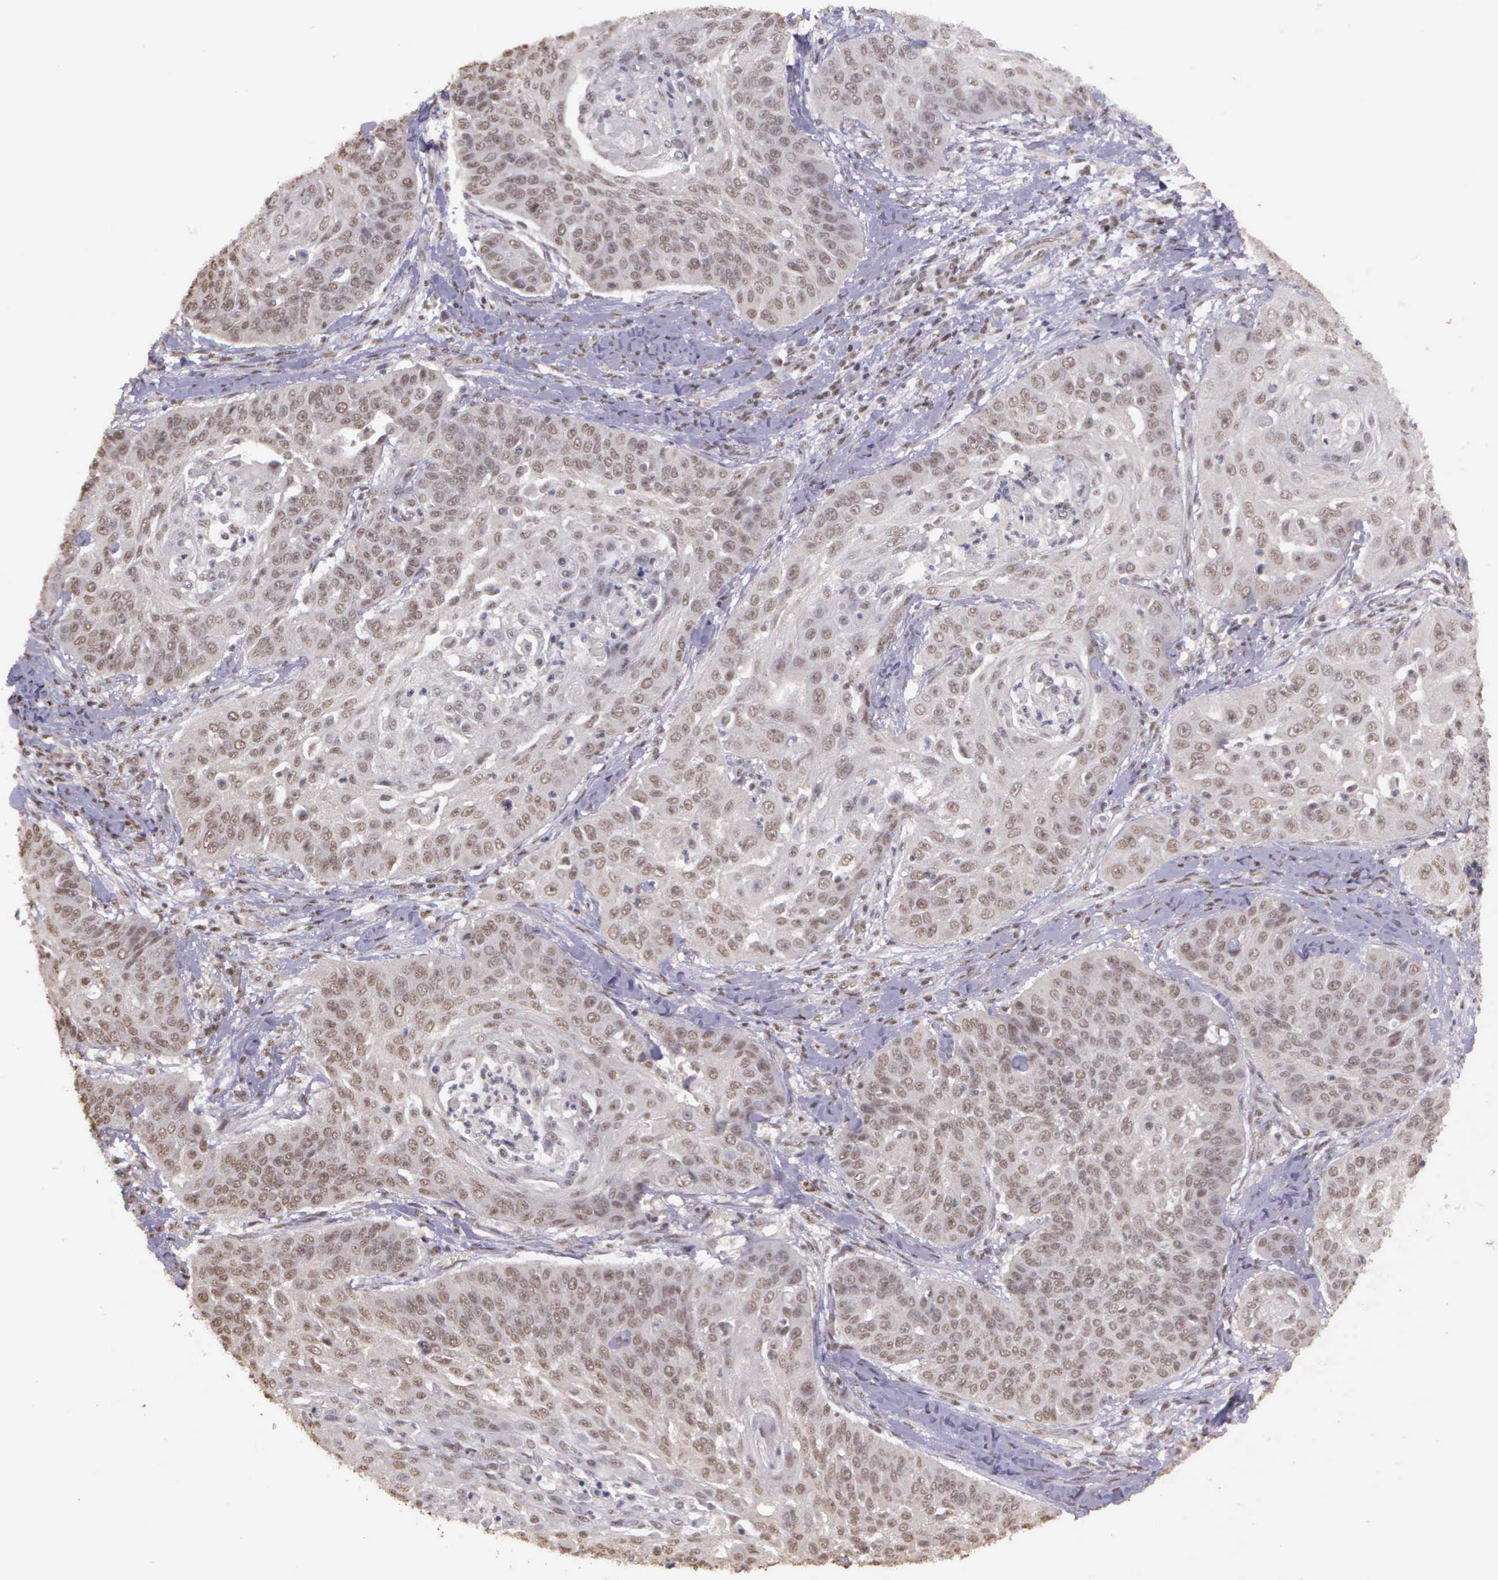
{"staining": {"intensity": "weak", "quantity": "25%-75%", "location": "nuclear"}, "tissue": "cervical cancer", "cell_type": "Tumor cells", "image_type": "cancer", "snomed": [{"axis": "morphology", "description": "Squamous cell carcinoma, NOS"}, {"axis": "topography", "description": "Cervix"}], "caption": "The histopathology image exhibits staining of squamous cell carcinoma (cervical), revealing weak nuclear protein expression (brown color) within tumor cells.", "gene": "ARMCX5", "patient": {"sex": "female", "age": 64}}